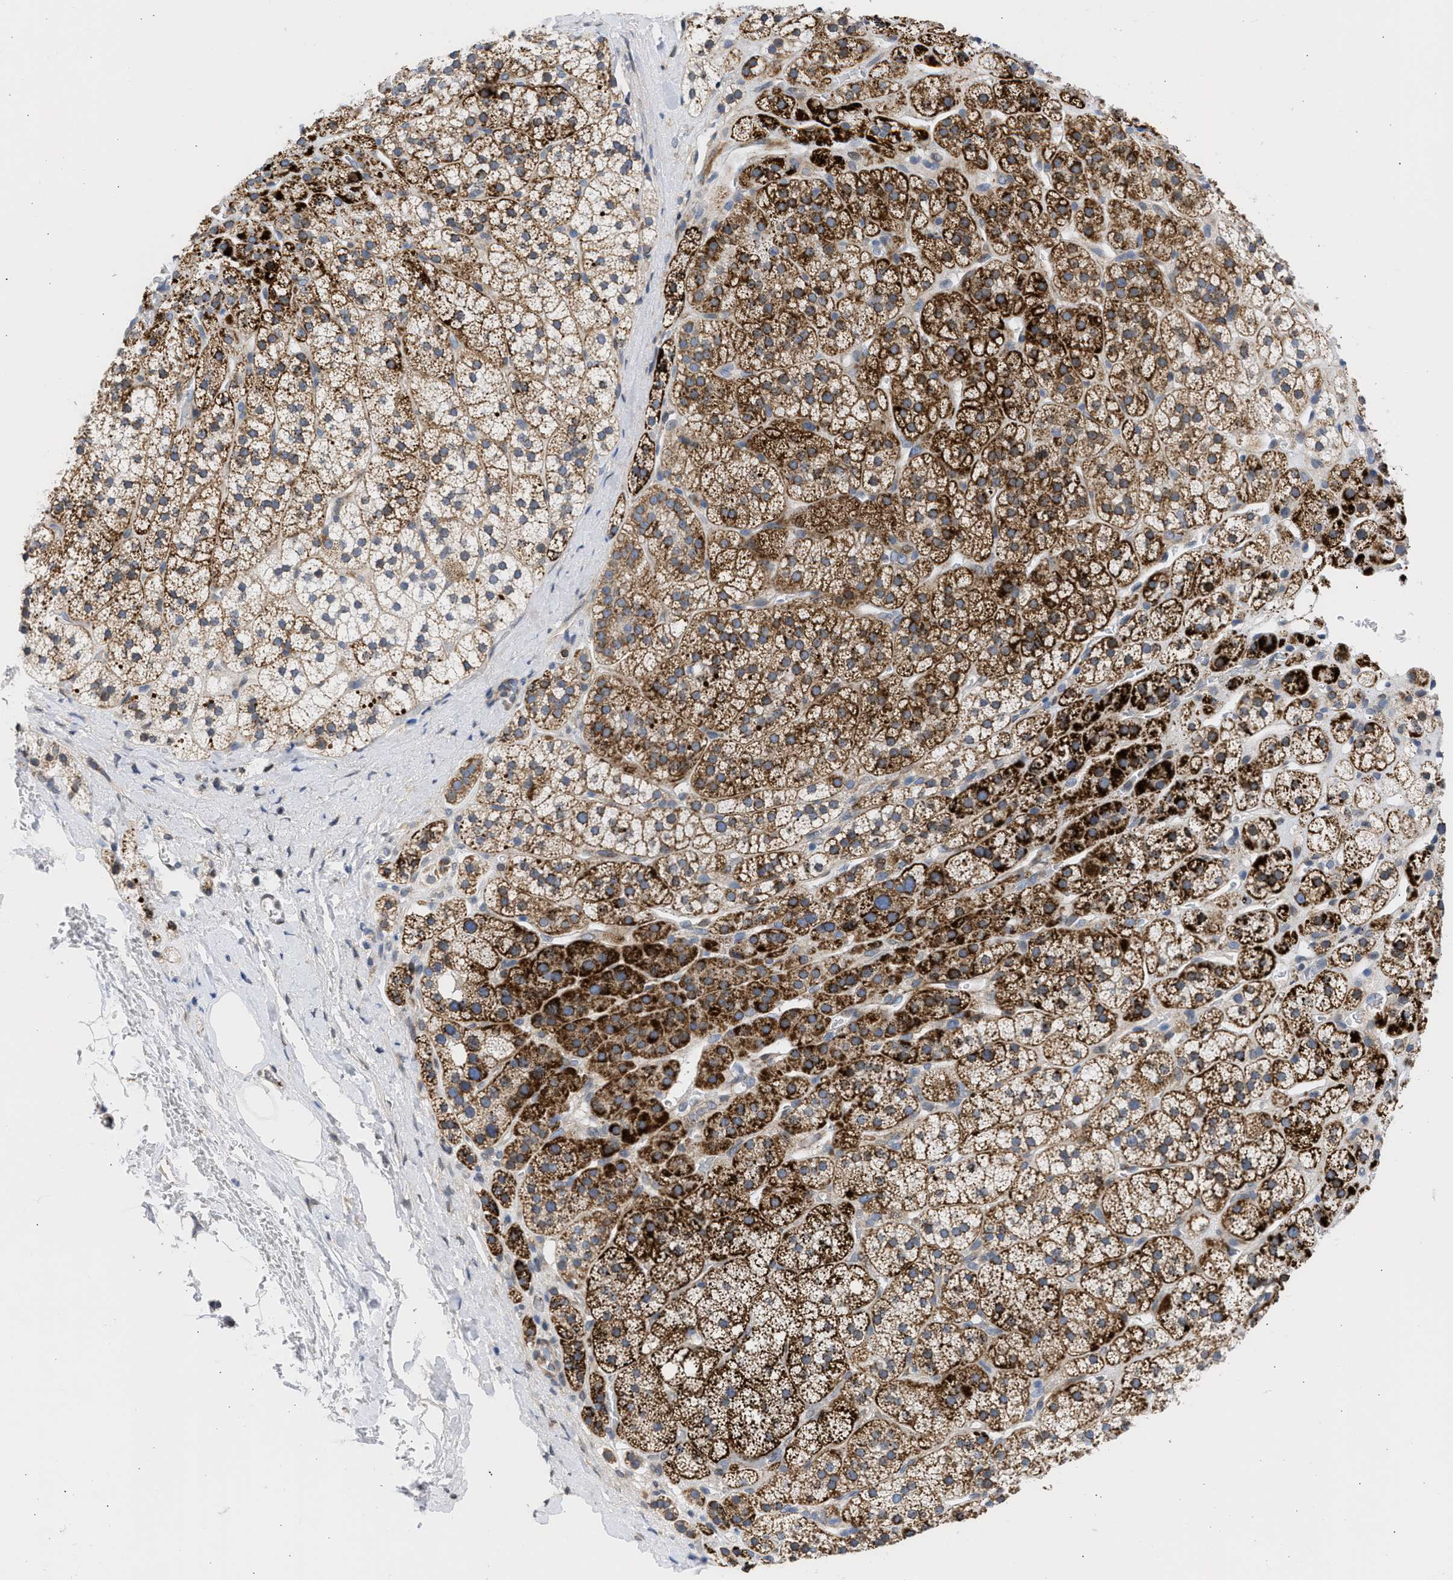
{"staining": {"intensity": "strong", "quantity": ">75%", "location": "cytoplasmic/membranous"}, "tissue": "adrenal gland", "cell_type": "Glandular cells", "image_type": "normal", "snomed": [{"axis": "morphology", "description": "Normal tissue, NOS"}, {"axis": "topography", "description": "Adrenal gland"}], "caption": "Brown immunohistochemical staining in benign adrenal gland demonstrates strong cytoplasmic/membranous positivity in approximately >75% of glandular cells.", "gene": "NUP35", "patient": {"sex": "male", "age": 56}}